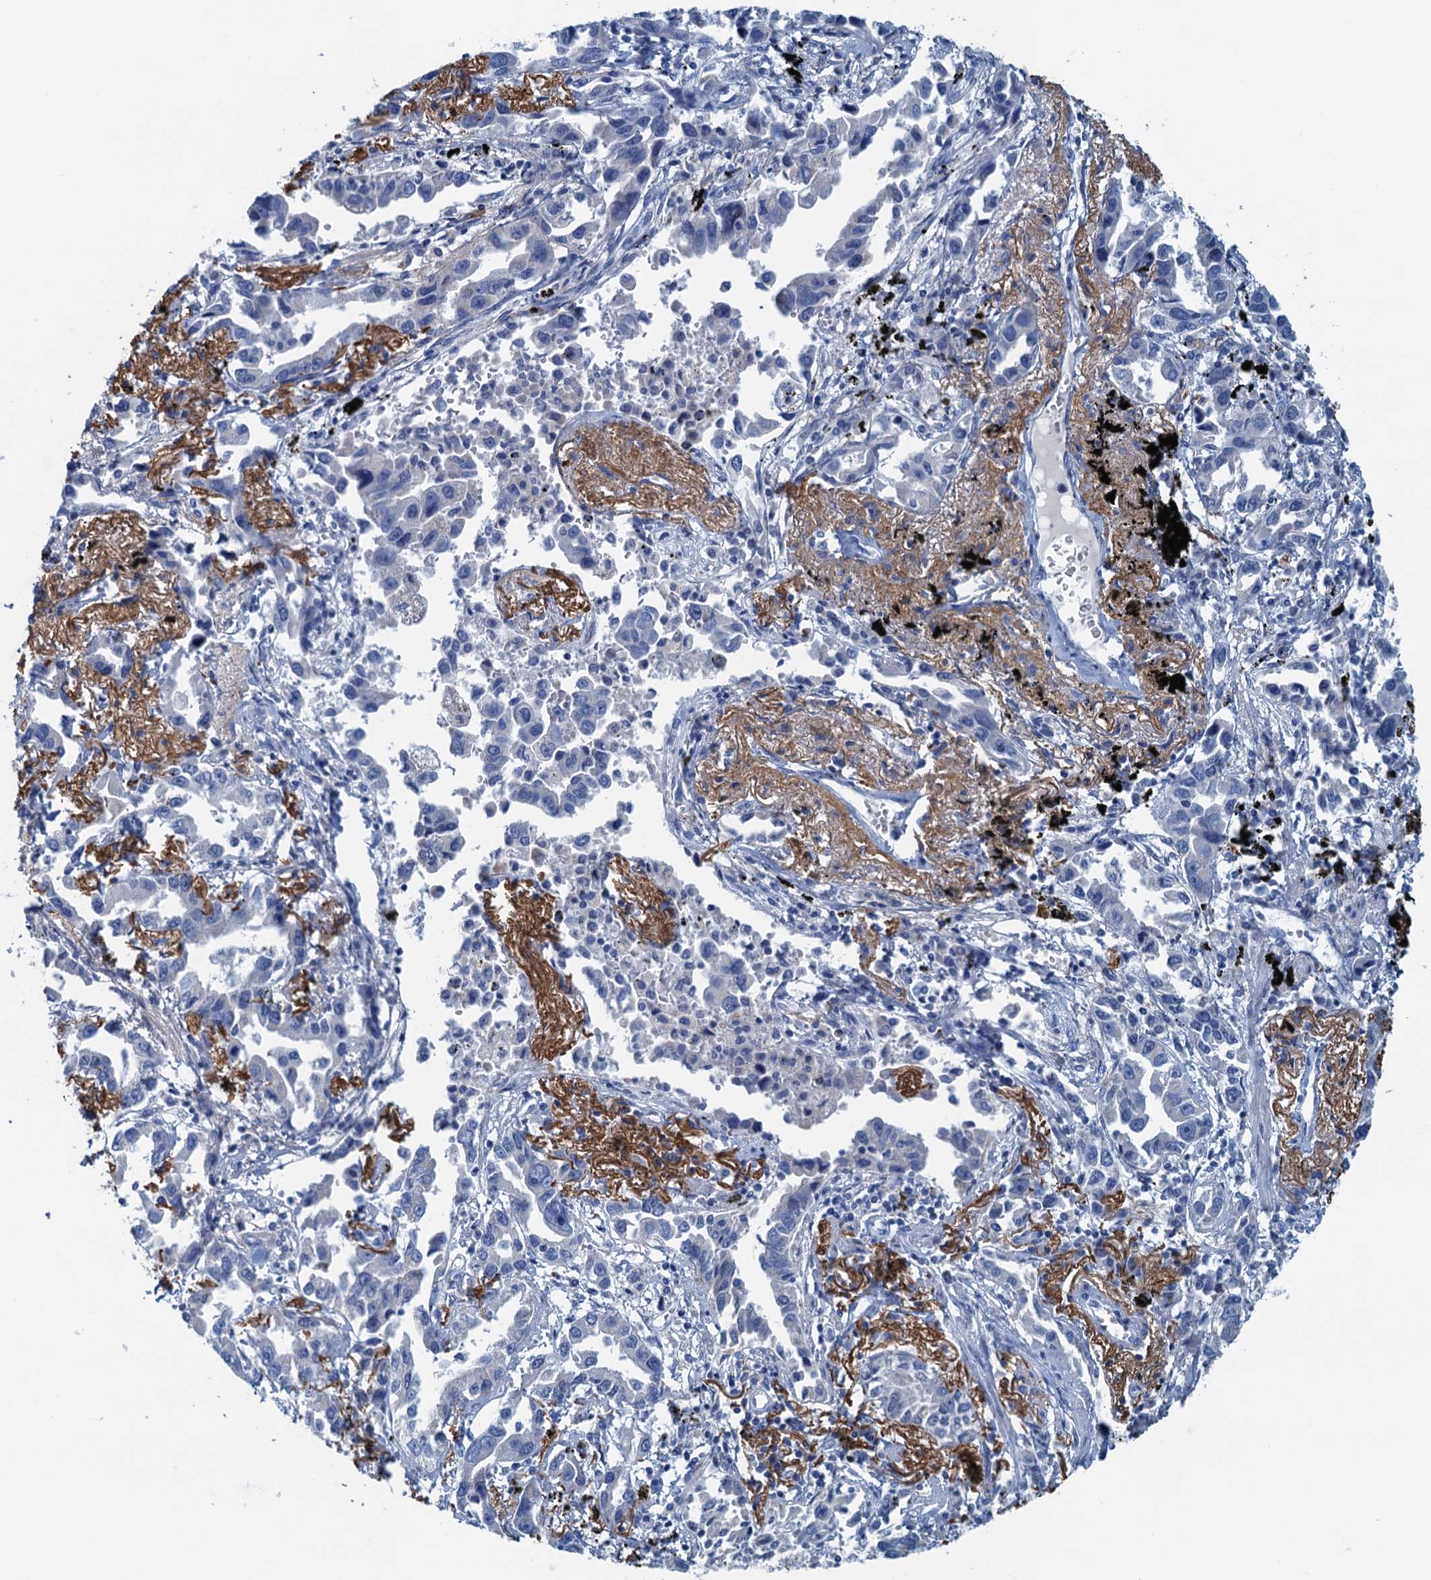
{"staining": {"intensity": "negative", "quantity": "none", "location": "none"}, "tissue": "lung cancer", "cell_type": "Tumor cells", "image_type": "cancer", "snomed": [{"axis": "morphology", "description": "Adenocarcinoma, NOS"}, {"axis": "topography", "description": "Lung"}], "caption": "This is an immunohistochemistry image of human adenocarcinoma (lung). There is no expression in tumor cells.", "gene": "C10orf88", "patient": {"sex": "male", "age": 67}}